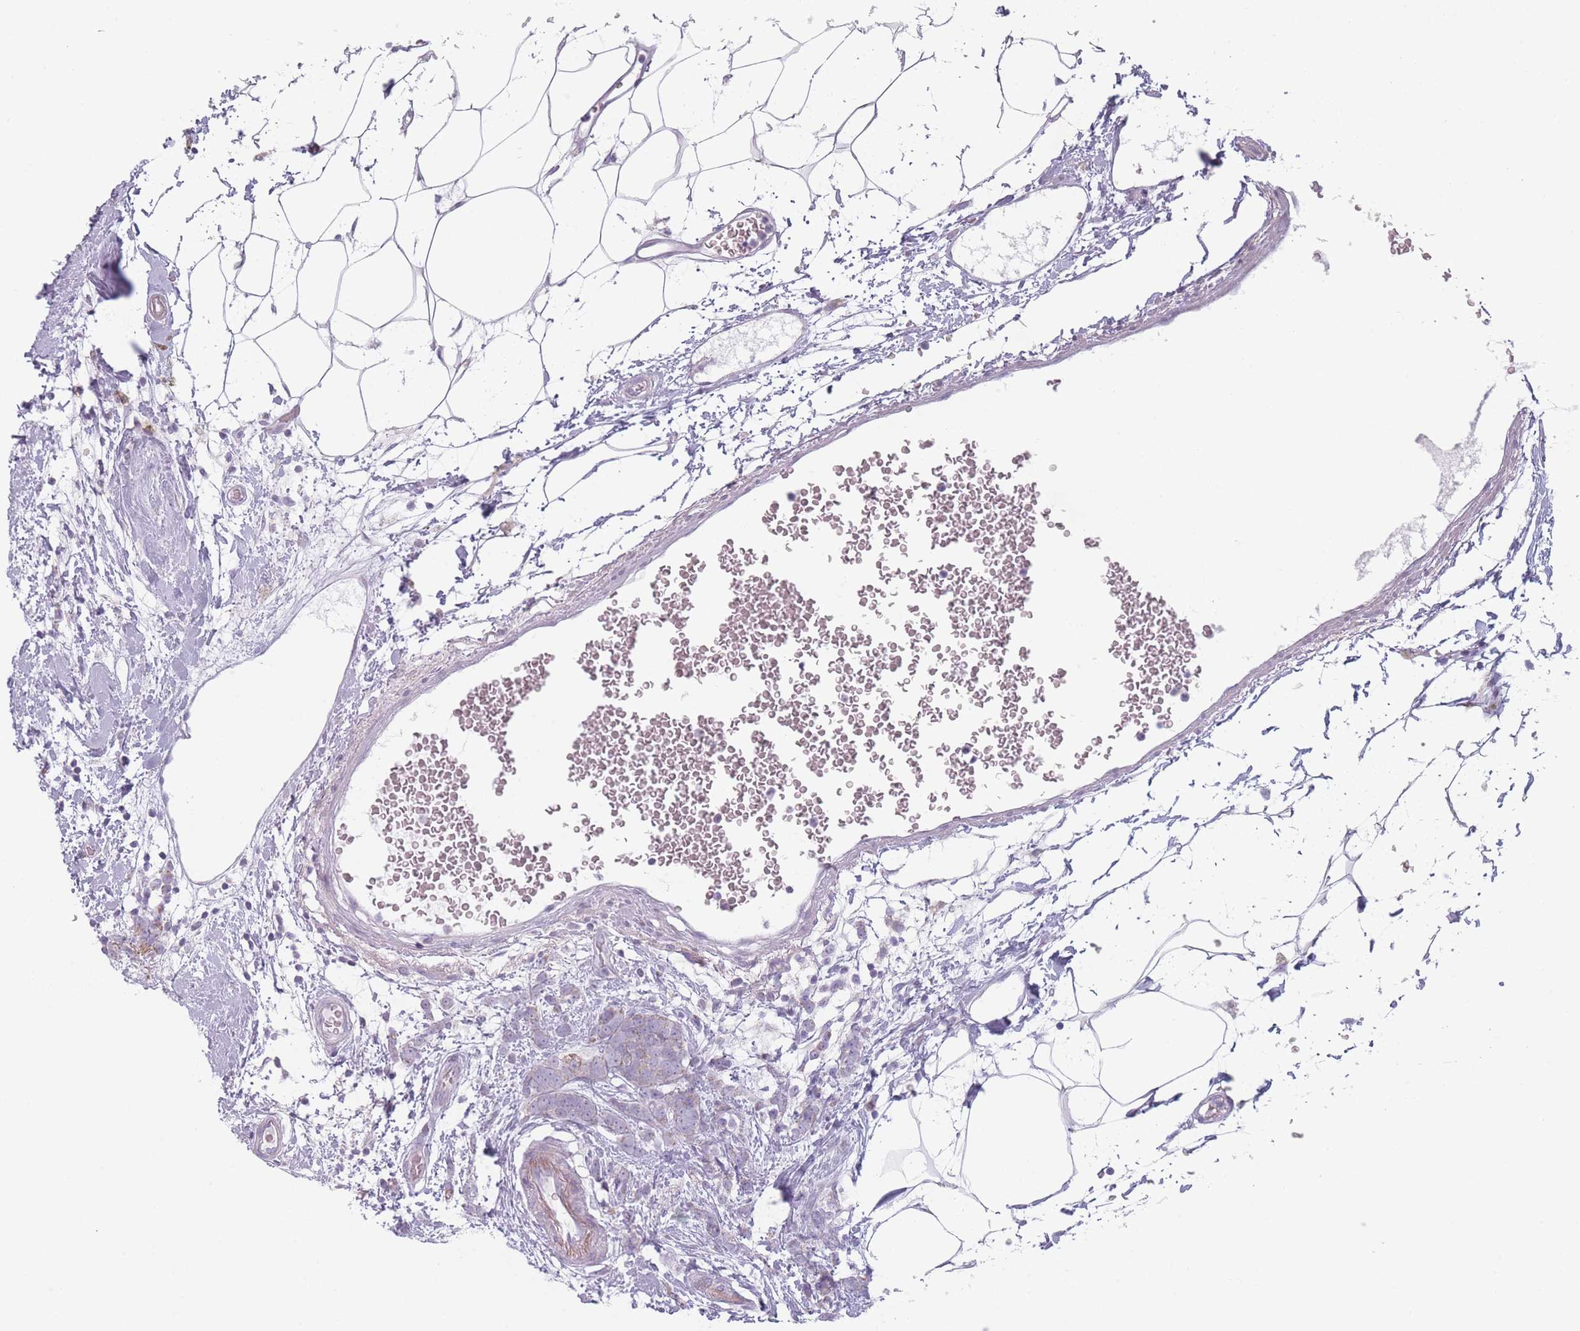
{"staining": {"intensity": "moderate", "quantity": "<25%", "location": "cytoplasmic/membranous"}, "tissue": "breast cancer", "cell_type": "Tumor cells", "image_type": "cancer", "snomed": [{"axis": "morphology", "description": "Lobular carcinoma"}, {"axis": "topography", "description": "Breast"}], "caption": "This histopathology image exhibits breast cancer (lobular carcinoma) stained with IHC to label a protein in brown. The cytoplasmic/membranous of tumor cells show moderate positivity for the protein. Nuclei are counter-stained blue.", "gene": "DCHS1", "patient": {"sex": "female", "age": 58}}